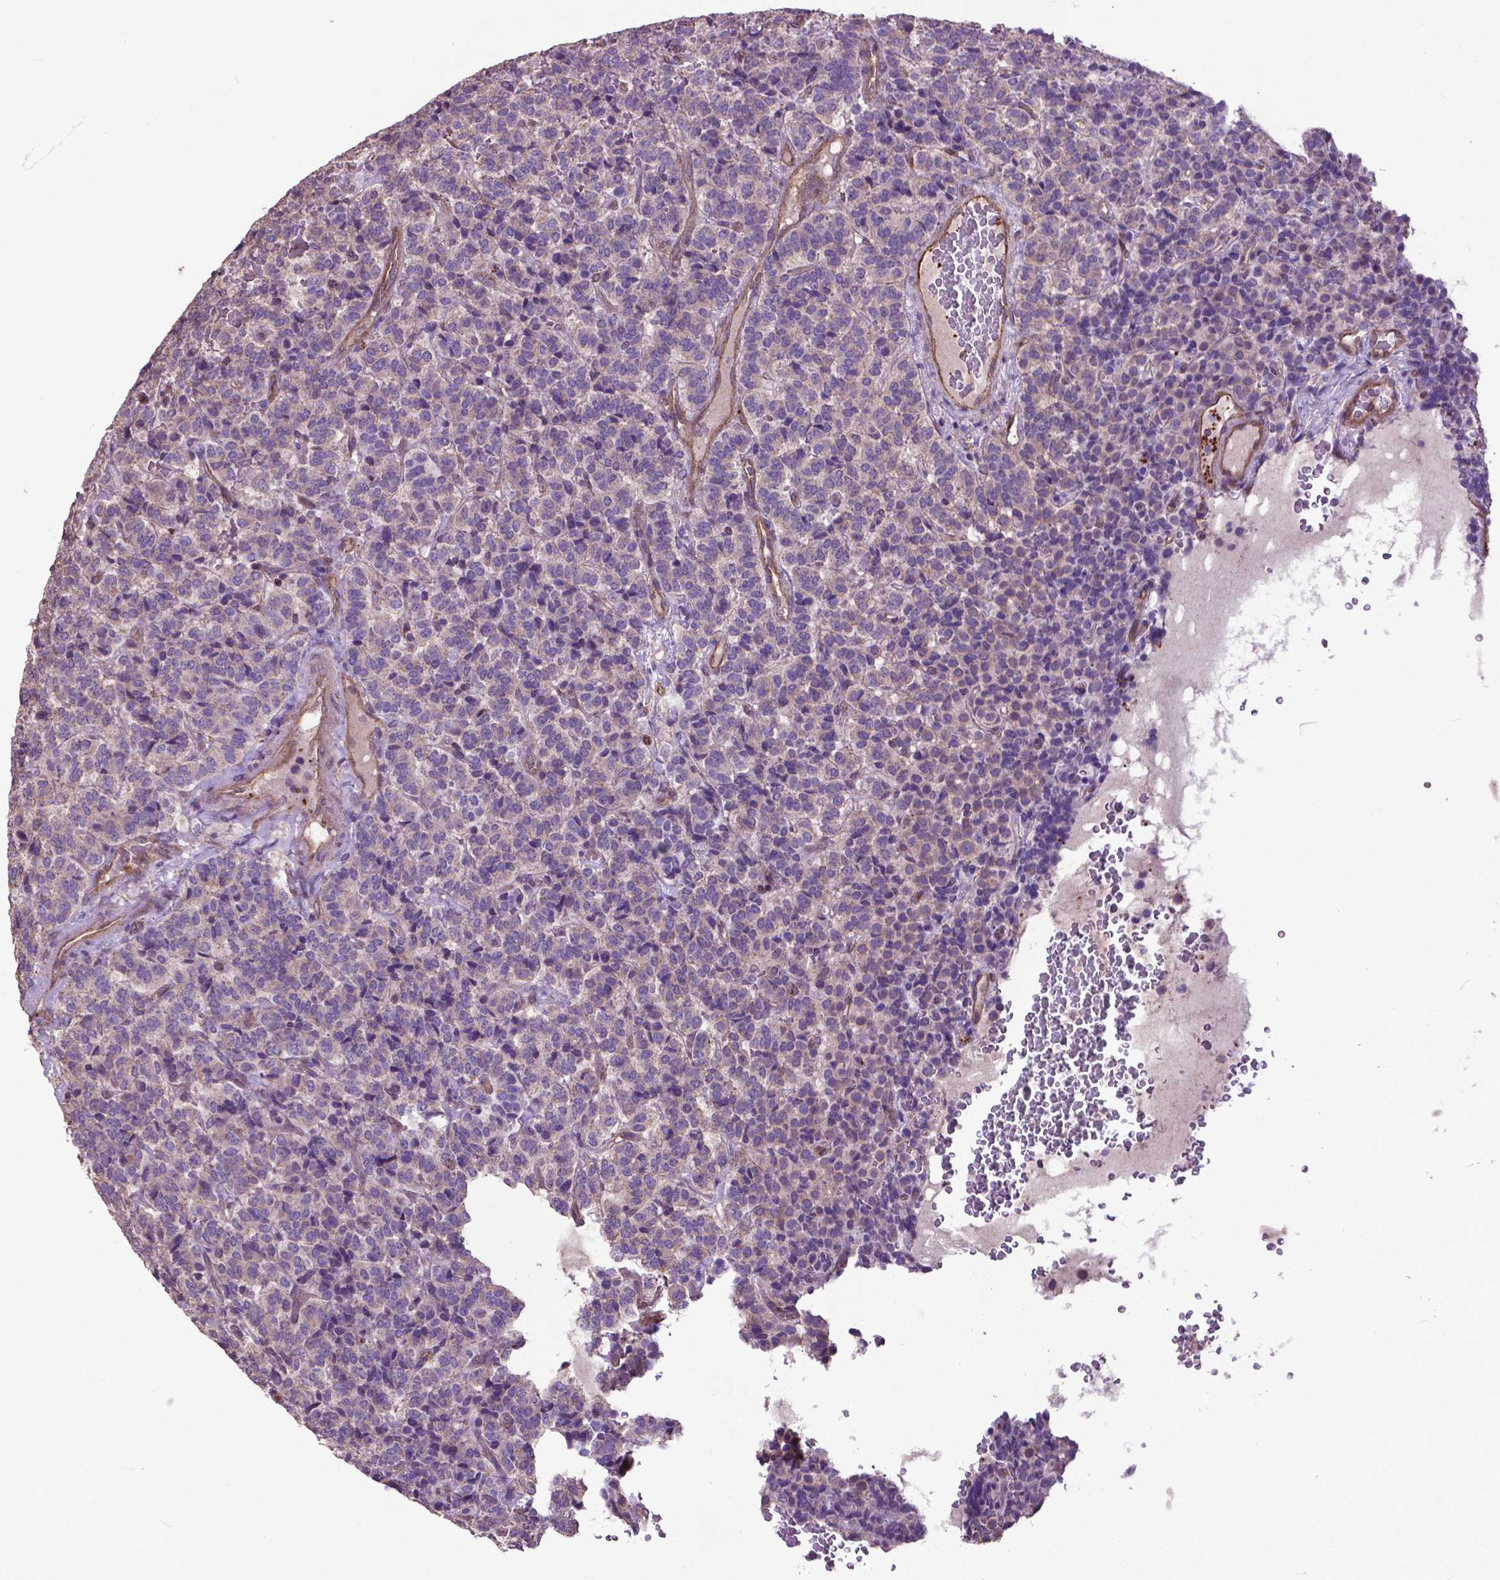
{"staining": {"intensity": "negative", "quantity": "none", "location": "none"}, "tissue": "carcinoid", "cell_type": "Tumor cells", "image_type": "cancer", "snomed": [{"axis": "morphology", "description": "Carcinoid, malignant, NOS"}, {"axis": "topography", "description": "Pancreas"}], "caption": "The histopathology image demonstrates no significant expression in tumor cells of carcinoid (malignant). (Stains: DAB (3,3'-diaminobenzidine) immunohistochemistry with hematoxylin counter stain, Microscopy: brightfield microscopy at high magnification).", "gene": "PDLIM1", "patient": {"sex": "male", "age": 36}}